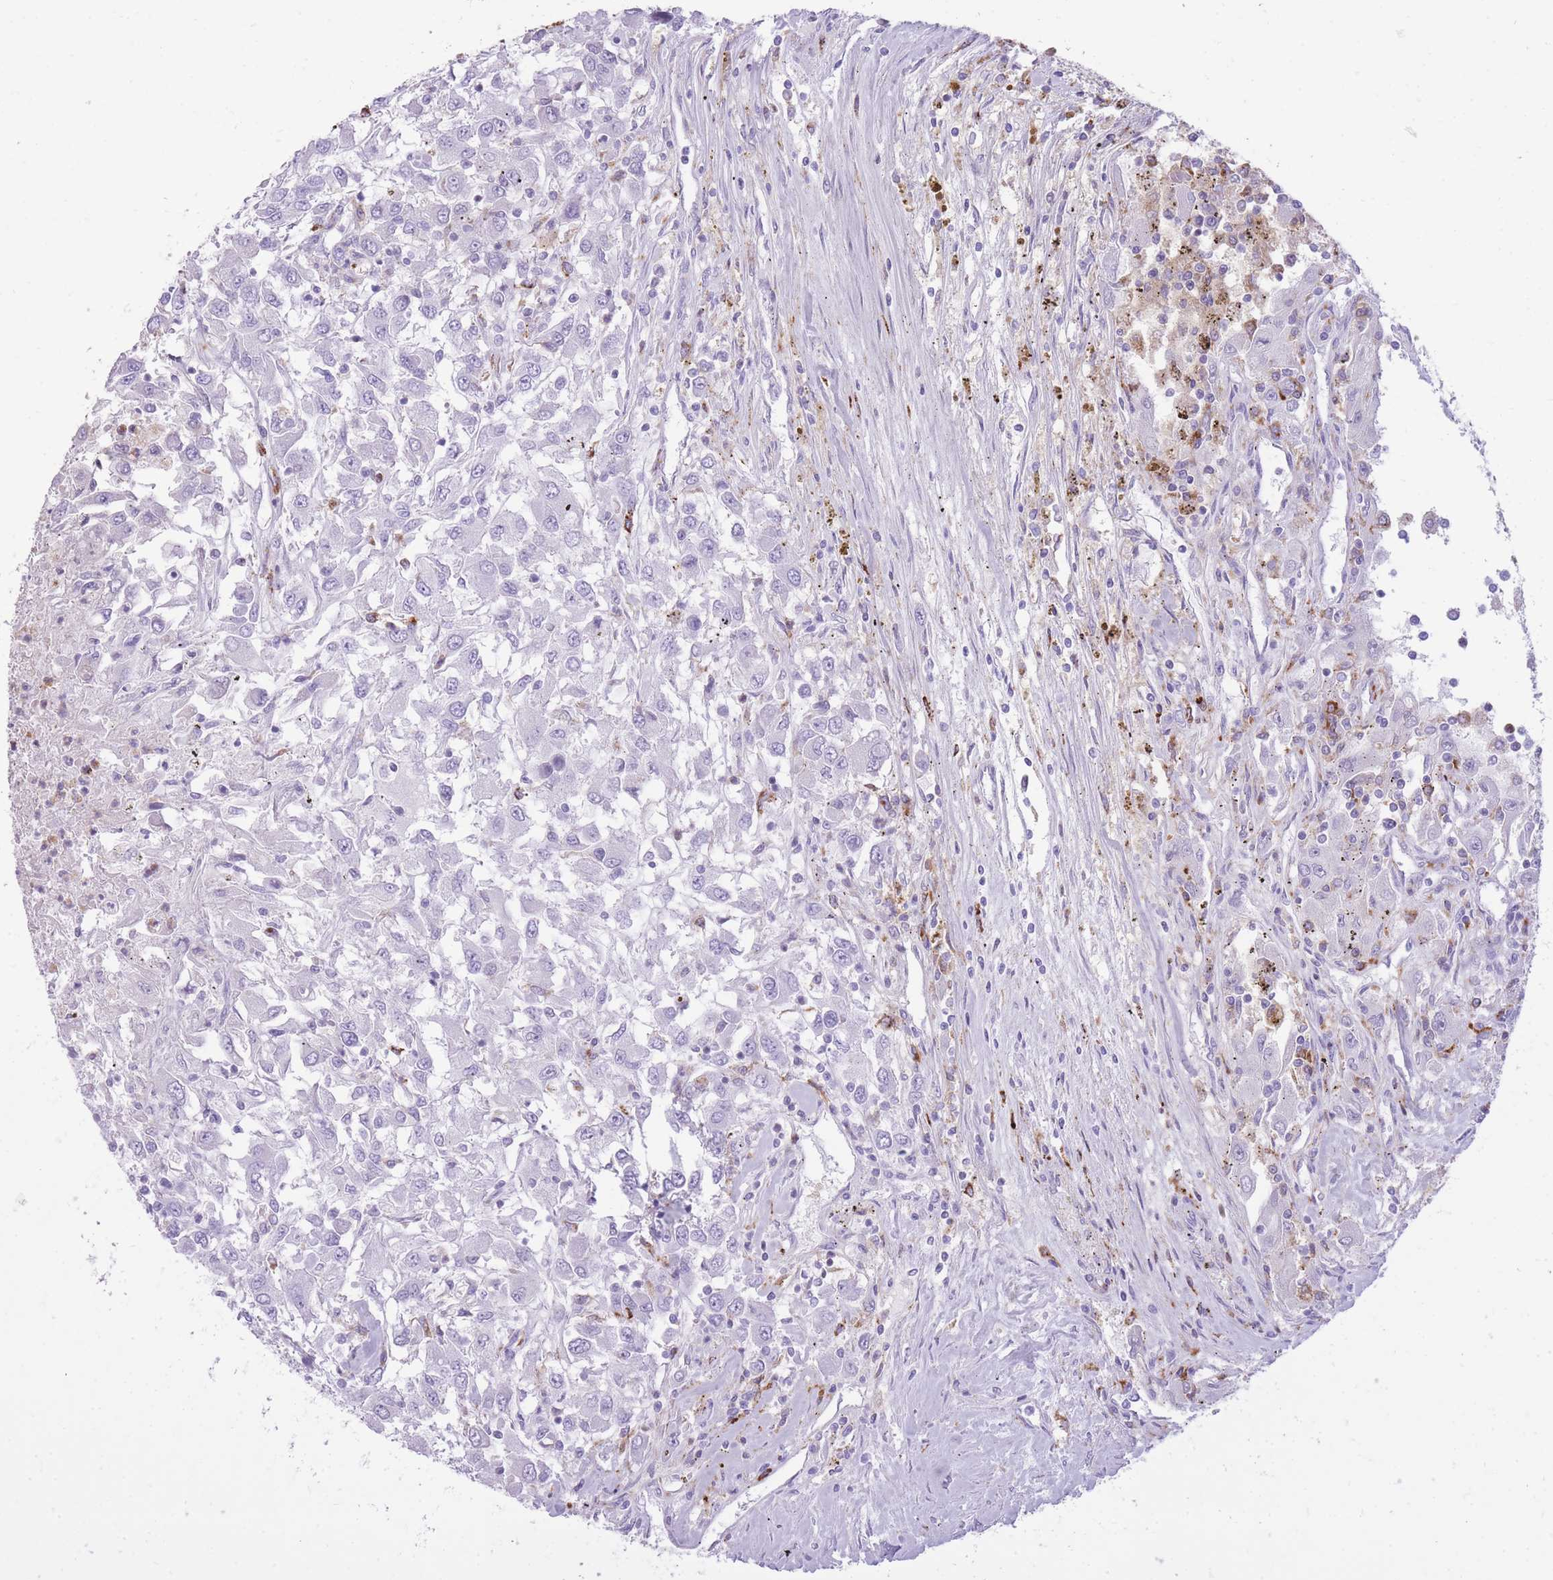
{"staining": {"intensity": "negative", "quantity": "none", "location": "none"}, "tissue": "renal cancer", "cell_type": "Tumor cells", "image_type": "cancer", "snomed": [{"axis": "morphology", "description": "Adenocarcinoma, NOS"}, {"axis": "topography", "description": "Kidney"}], "caption": "Tumor cells are negative for brown protein staining in adenocarcinoma (renal).", "gene": "MEIS3", "patient": {"sex": "female", "age": 67}}